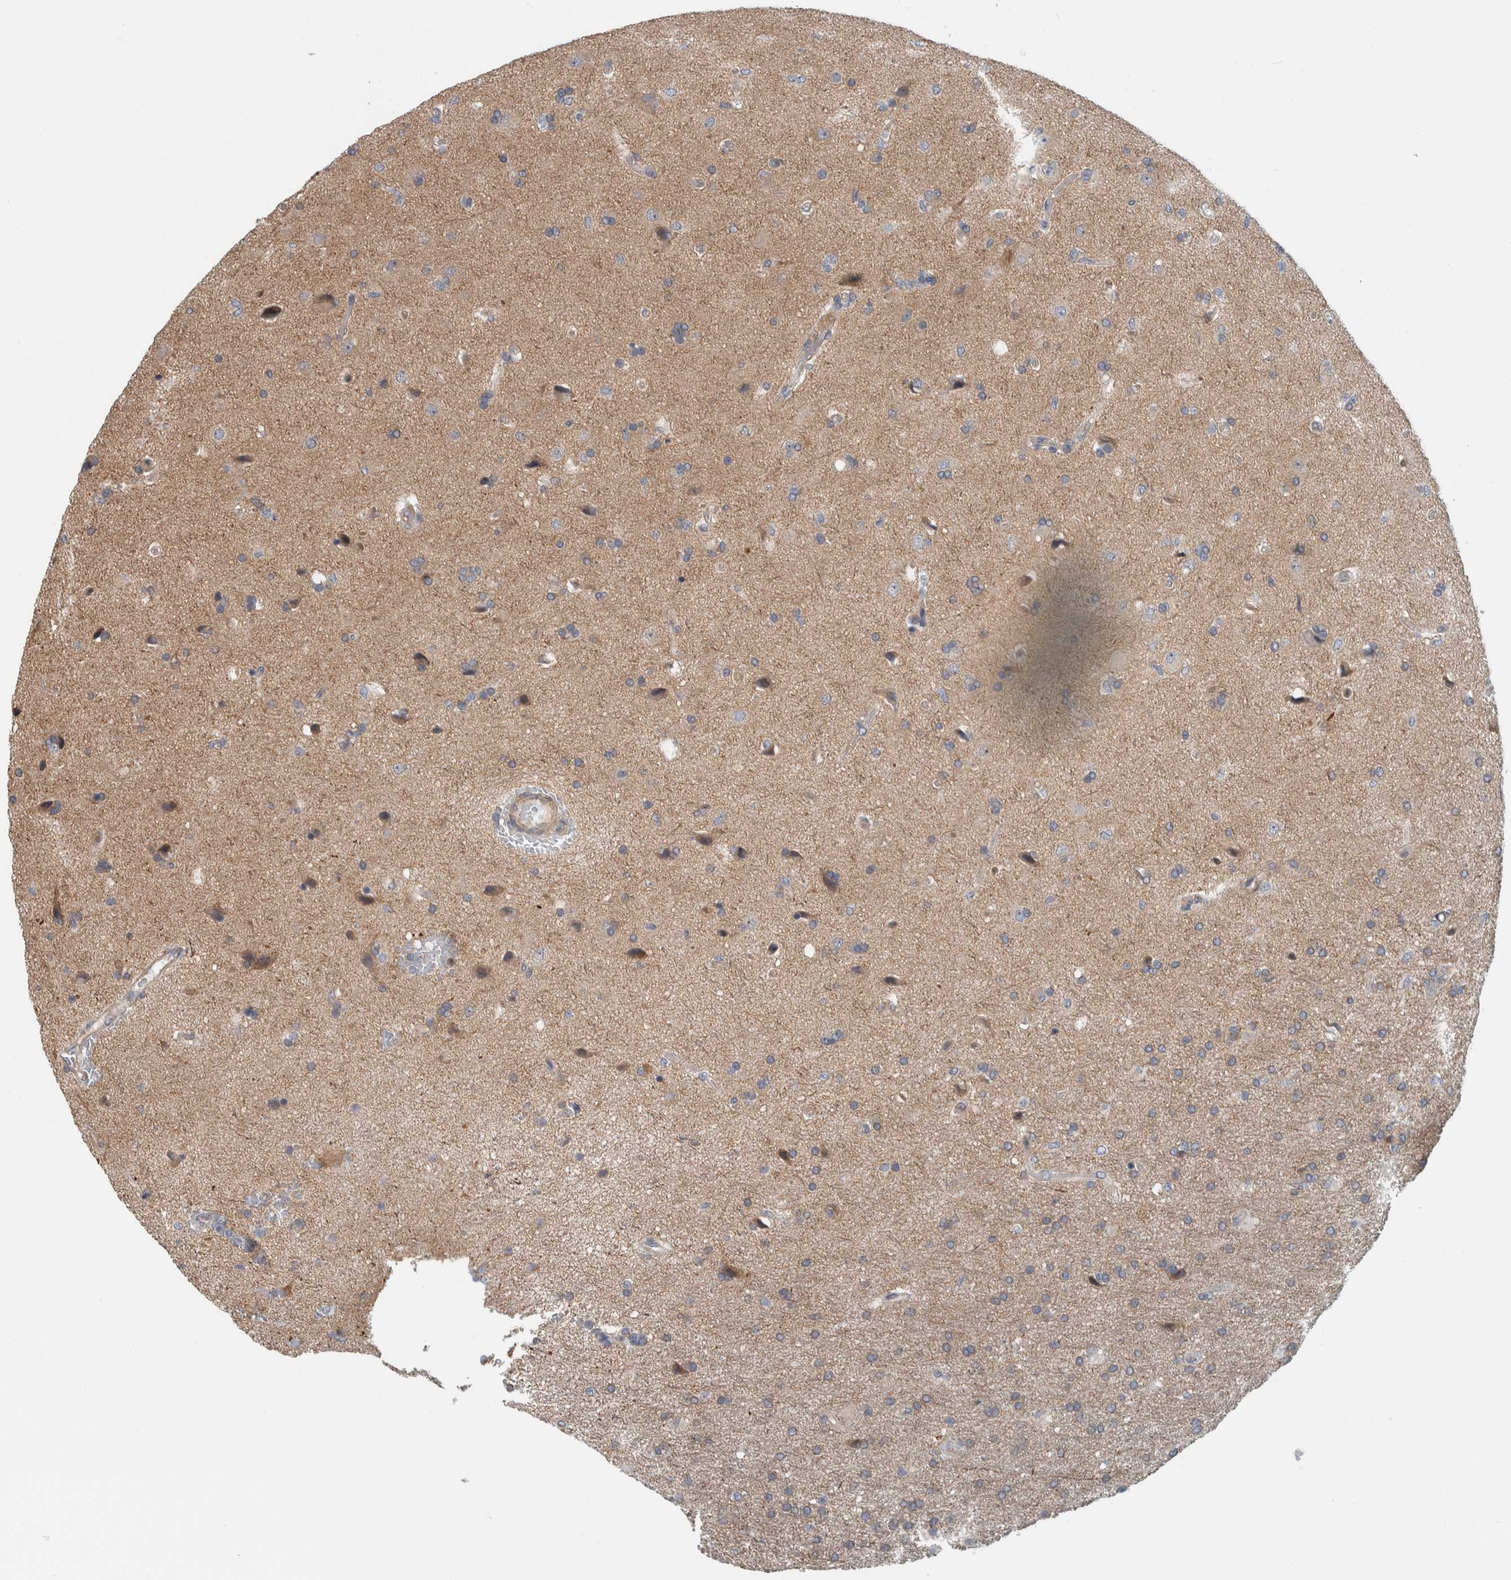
{"staining": {"intensity": "negative", "quantity": "none", "location": "none"}, "tissue": "glioma", "cell_type": "Tumor cells", "image_type": "cancer", "snomed": [{"axis": "morphology", "description": "Glioma, malignant, High grade"}, {"axis": "topography", "description": "Brain"}], "caption": "Immunohistochemistry of human glioma exhibits no expression in tumor cells.", "gene": "KCNJ3", "patient": {"sex": "male", "age": 72}}